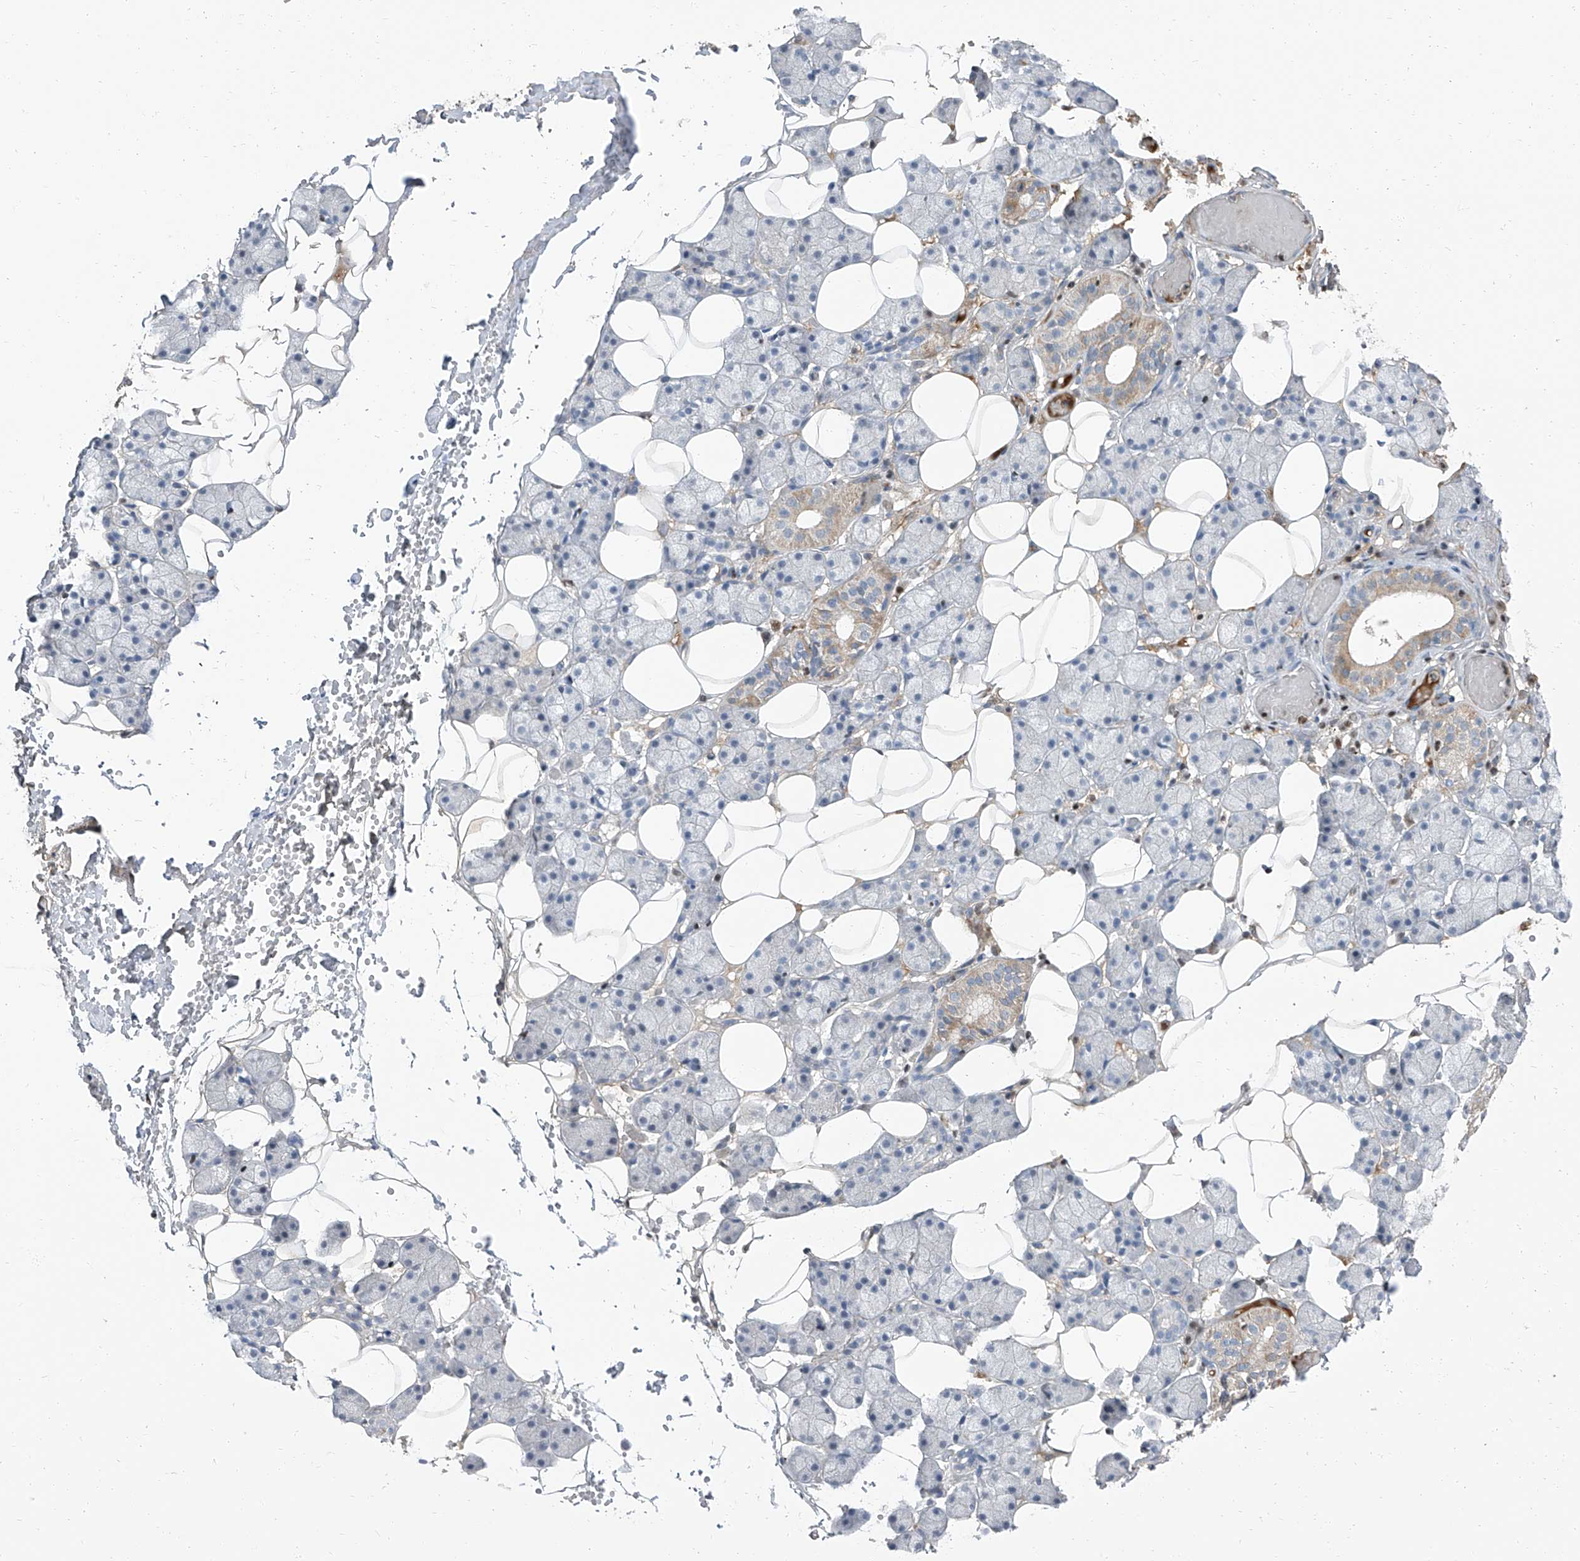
{"staining": {"intensity": "weak", "quantity": "<25%", "location": "cytoplasmic/membranous"}, "tissue": "salivary gland", "cell_type": "Glandular cells", "image_type": "normal", "snomed": [{"axis": "morphology", "description": "Normal tissue, NOS"}, {"axis": "topography", "description": "Salivary gland"}], "caption": "Immunohistochemistry of benign human salivary gland shows no positivity in glandular cells.", "gene": "HOXA3", "patient": {"sex": "female", "age": 33}}